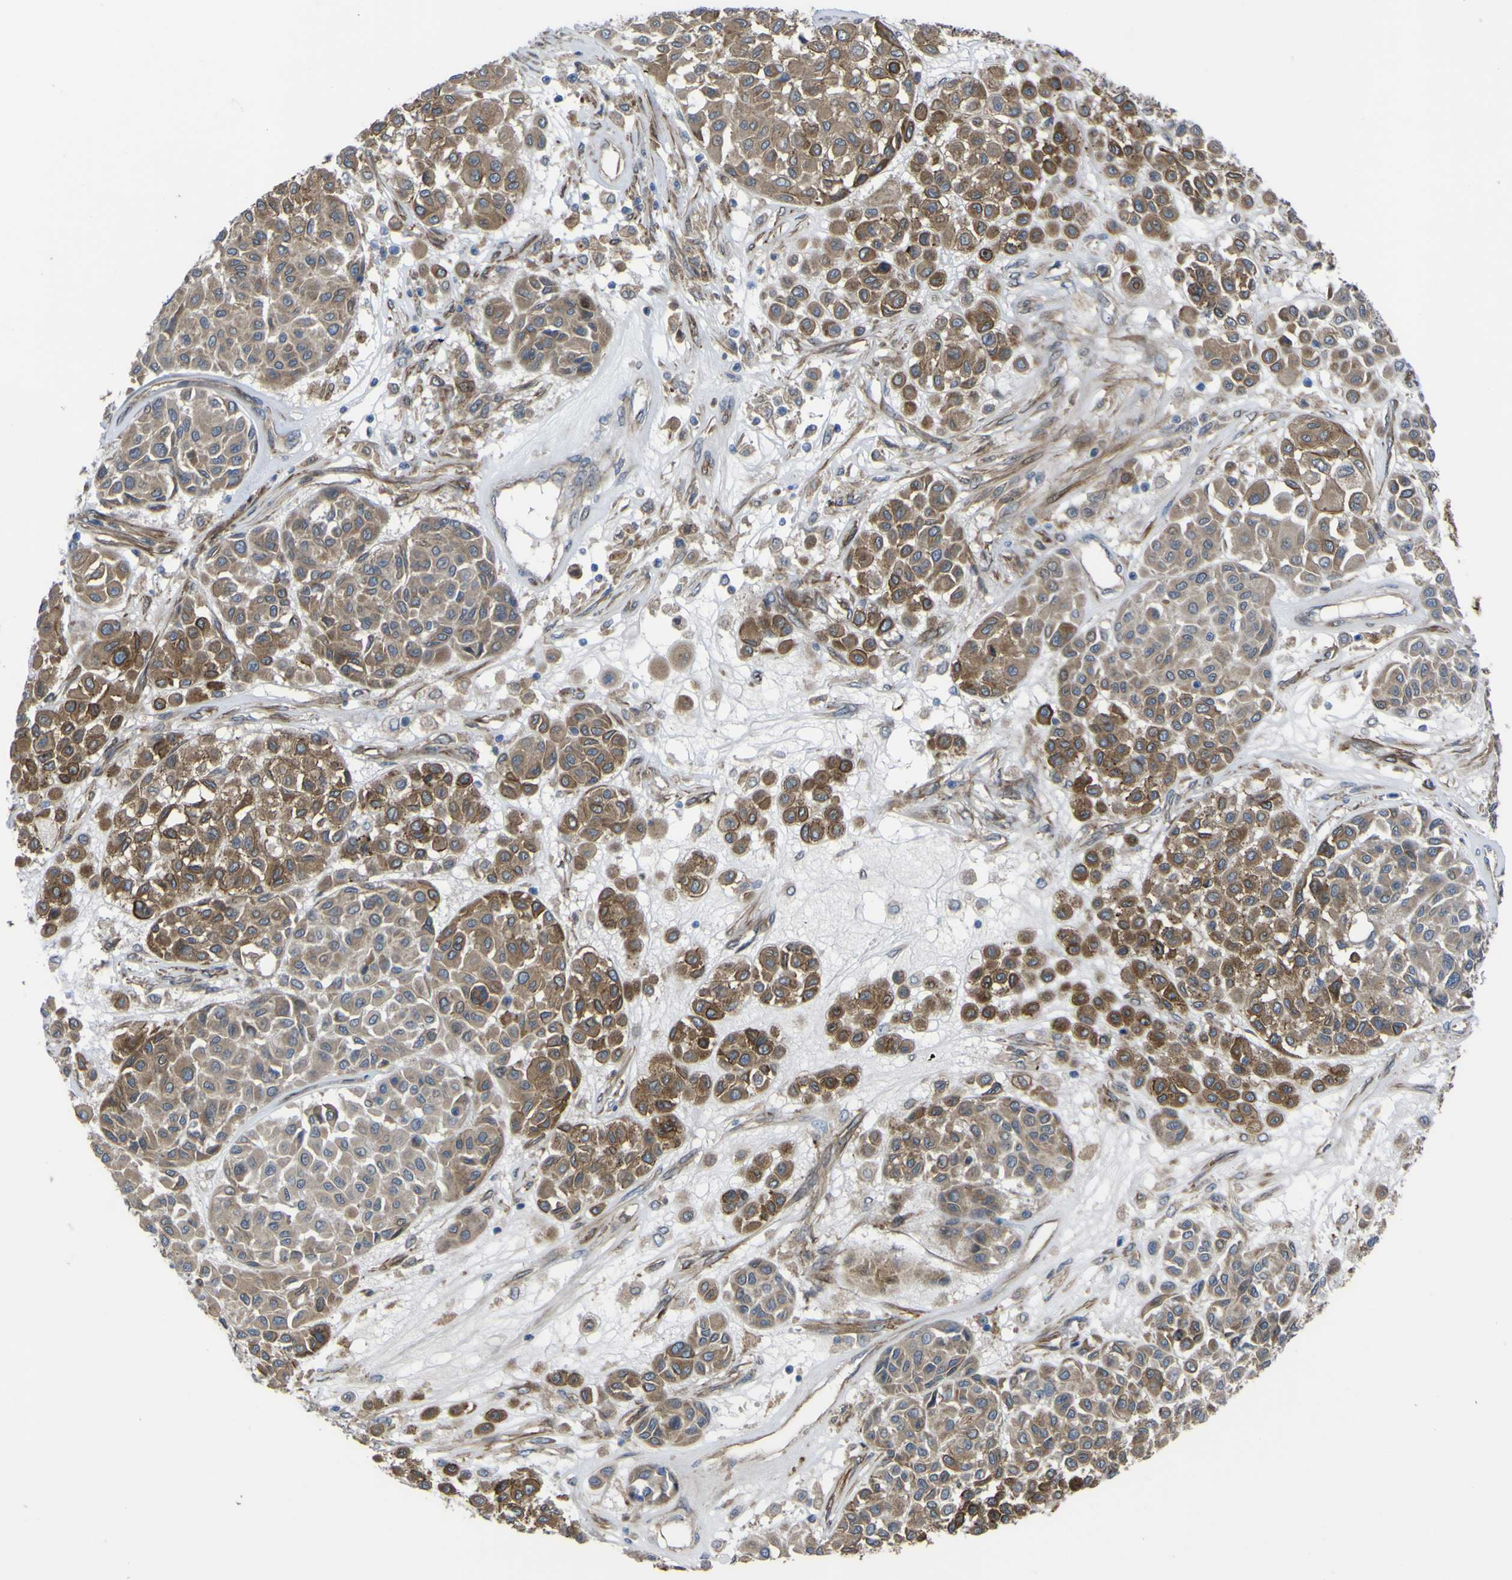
{"staining": {"intensity": "moderate", "quantity": "25%-75%", "location": "cytoplasmic/membranous"}, "tissue": "melanoma", "cell_type": "Tumor cells", "image_type": "cancer", "snomed": [{"axis": "morphology", "description": "Malignant melanoma, Metastatic site"}, {"axis": "topography", "description": "Soft tissue"}], "caption": "Immunohistochemistry (DAB (3,3'-diaminobenzidine)) staining of human malignant melanoma (metastatic site) shows moderate cytoplasmic/membranous protein staining in about 25%-75% of tumor cells.", "gene": "FBXO30", "patient": {"sex": "male", "age": 41}}